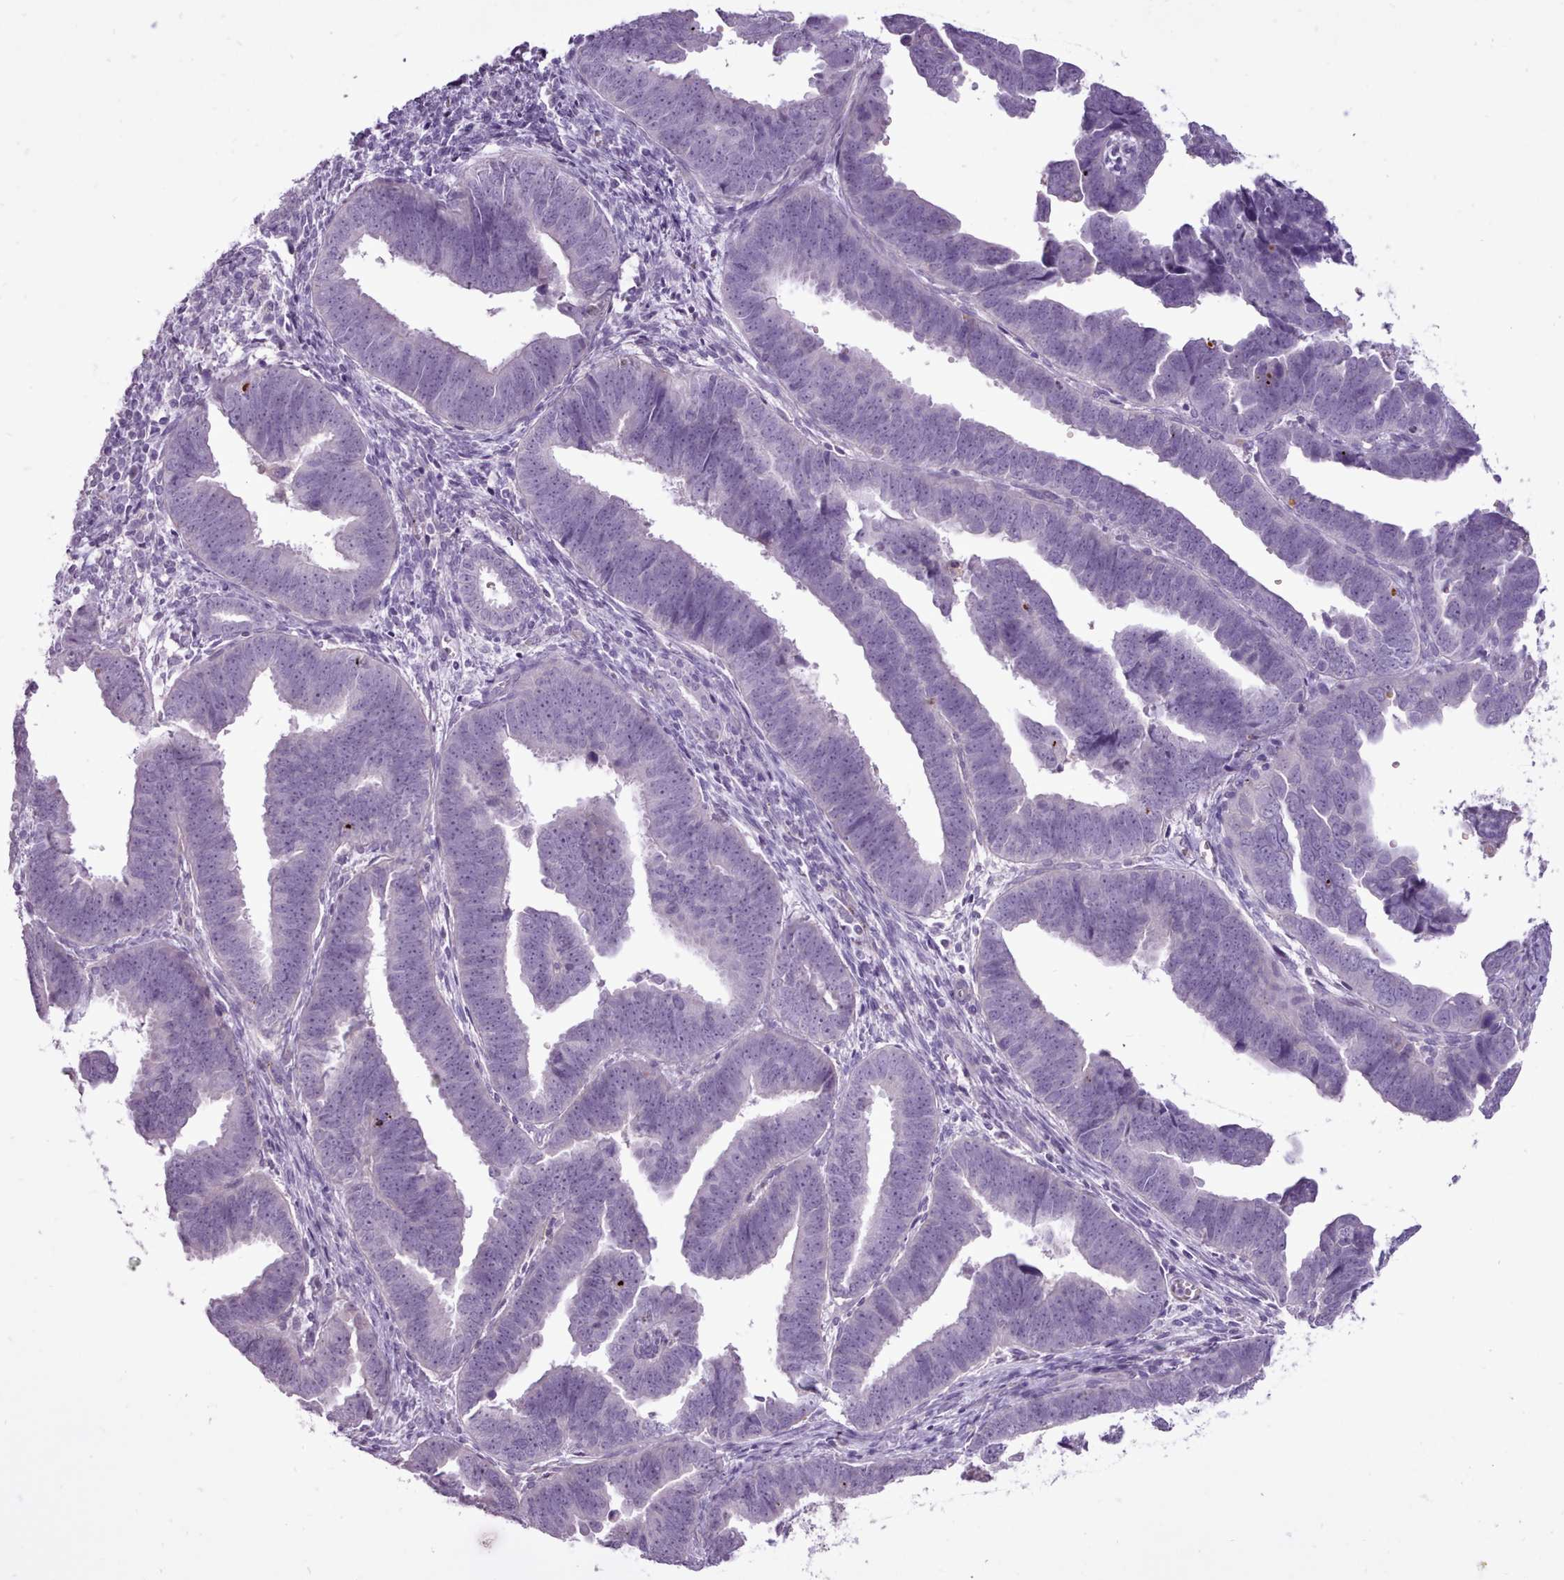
{"staining": {"intensity": "negative", "quantity": "none", "location": "none"}, "tissue": "endometrial cancer", "cell_type": "Tumor cells", "image_type": "cancer", "snomed": [{"axis": "morphology", "description": "Adenocarcinoma, NOS"}, {"axis": "topography", "description": "Endometrium"}], "caption": "A micrograph of human endometrial cancer is negative for staining in tumor cells.", "gene": "ATRAID", "patient": {"sex": "female", "age": 75}}